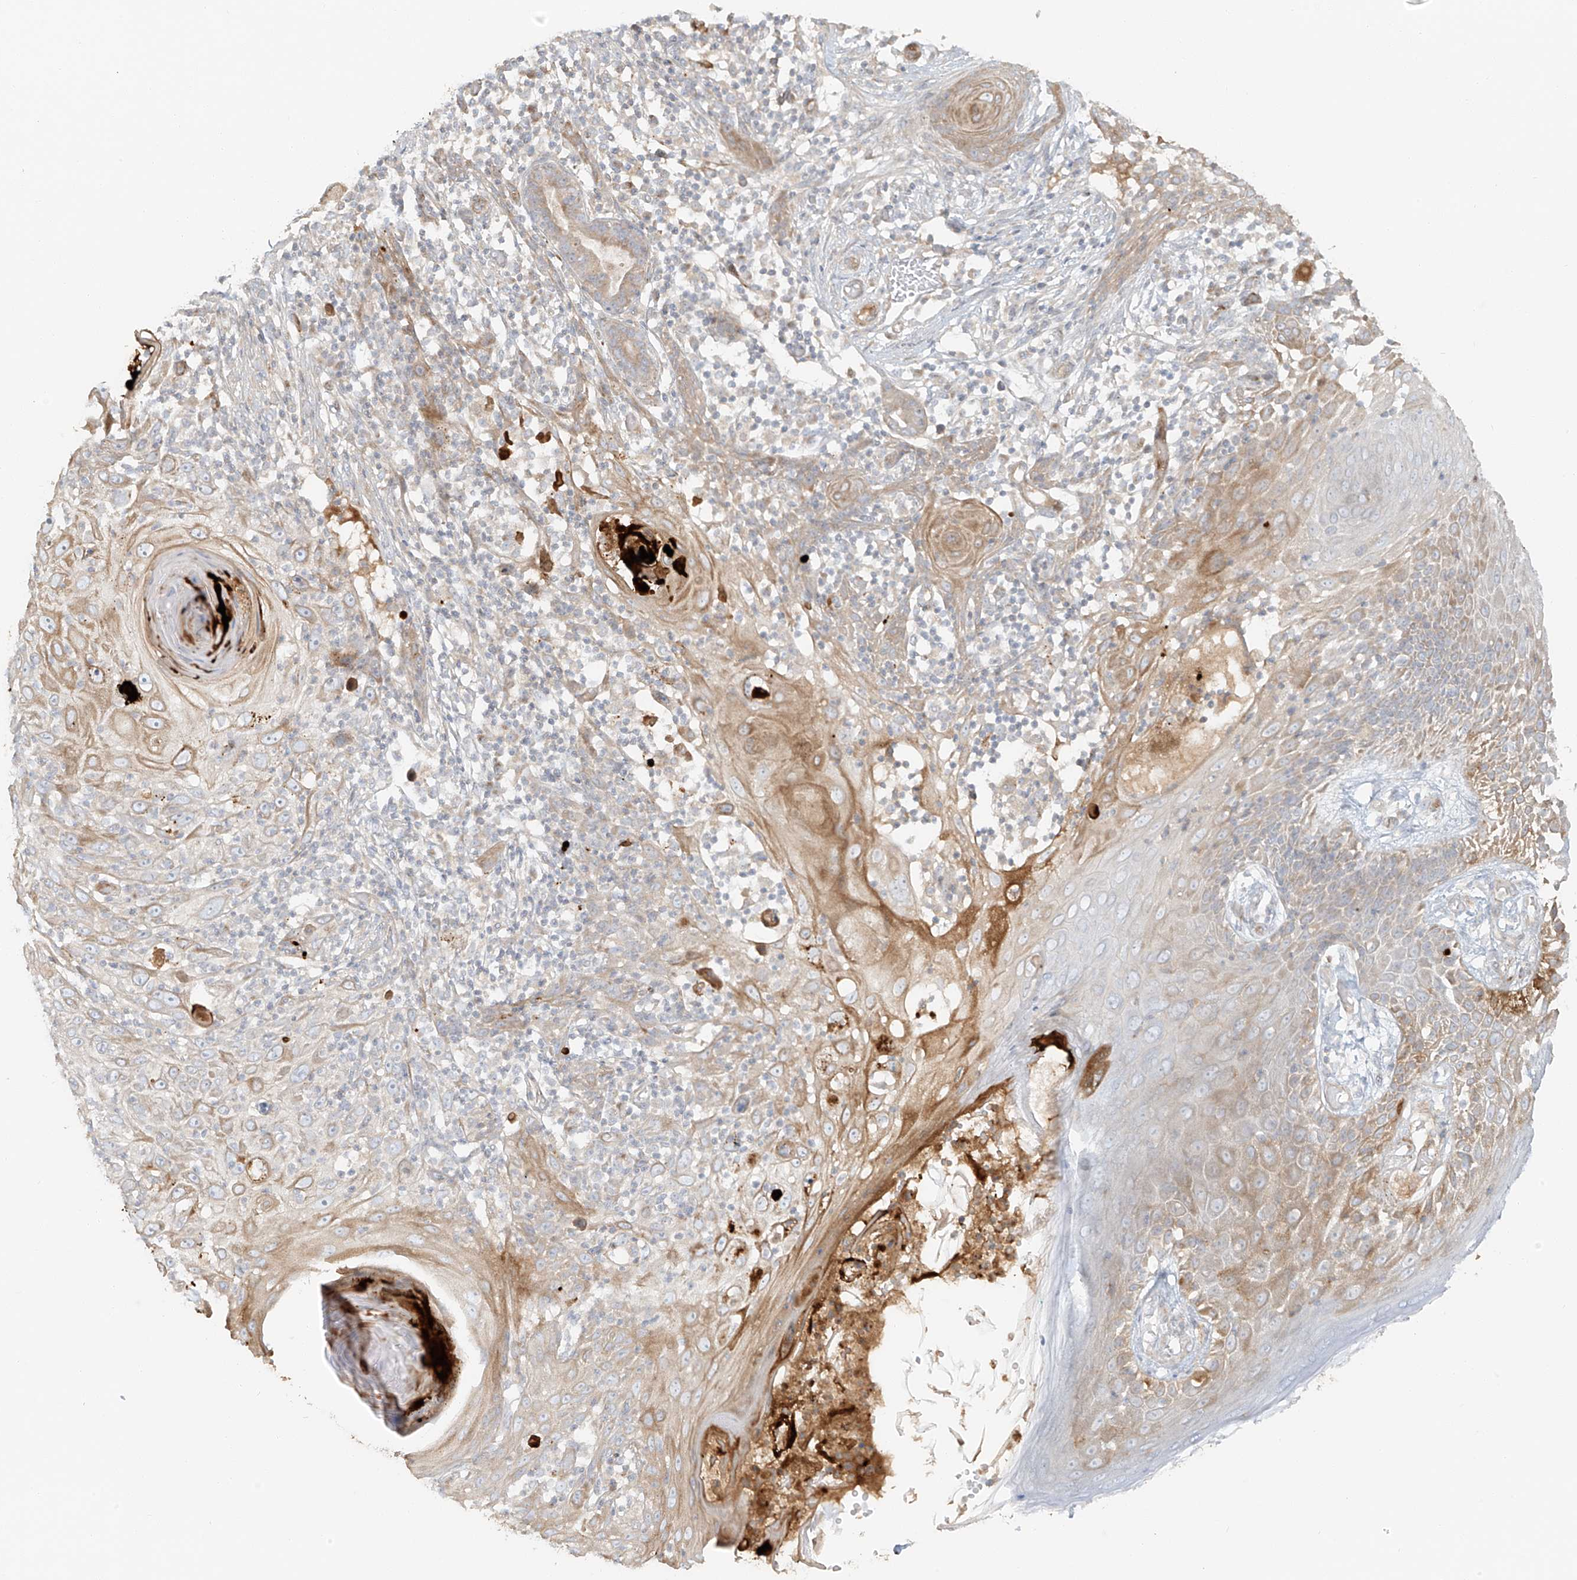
{"staining": {"intensity": "moderate", "quantity": "<25%", "location": "cytoplasmic/membranous"}, "tissue": "skin cancer", "cell_type": "Tumor cells", "image_type": "cancer", "snomed": [{"axis": "morphology", "description": "Squamous cell carcinoma, NOS"}, {"axis": "topography", "description": "Skin"}], "caption": "Skin squamous cell carcinoma stained with DAB immunohistochemistry reveals low levels of moderate cytoplasmic/membranous staining in about <25% of tumor cells. (Brightfield microscopy of DAB IHC at high magnification).", "gene": "MIPEP", "patient": {"sex": "female", "age": 88}}